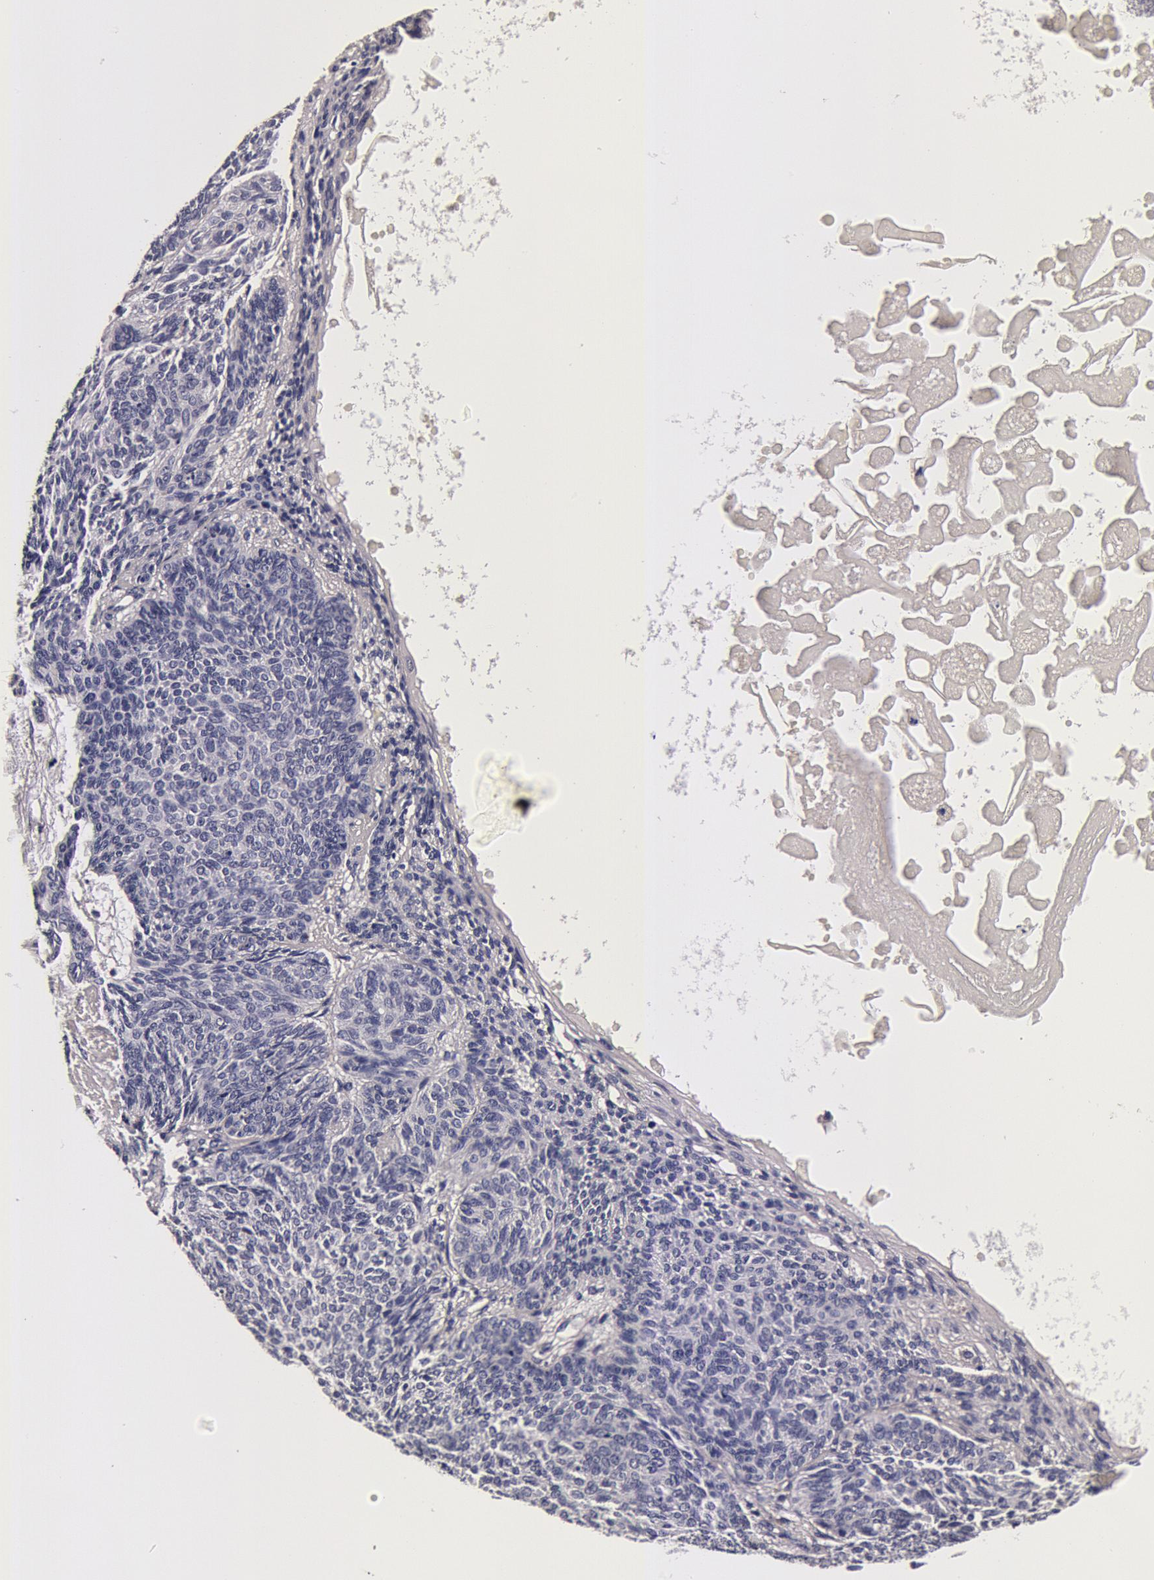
{"staining": {"intensity": "negative", "quantity": "none", "location": "none"}, "tissue": "skin cancer", "cell_type": "Tumor cells", "image_type": "cancer", "snomed": [{"axis": "morphology", "description": "Basal cell carcinoma"}, {"axis": "topography", "description": "Skin"}], "caption": "A histopathology image of human skin cancer (basal cell carcinoma) is negative for staining in tumor cells.", "gene": "CCDC22", "patient": {"sex": "male", "age": 84}}